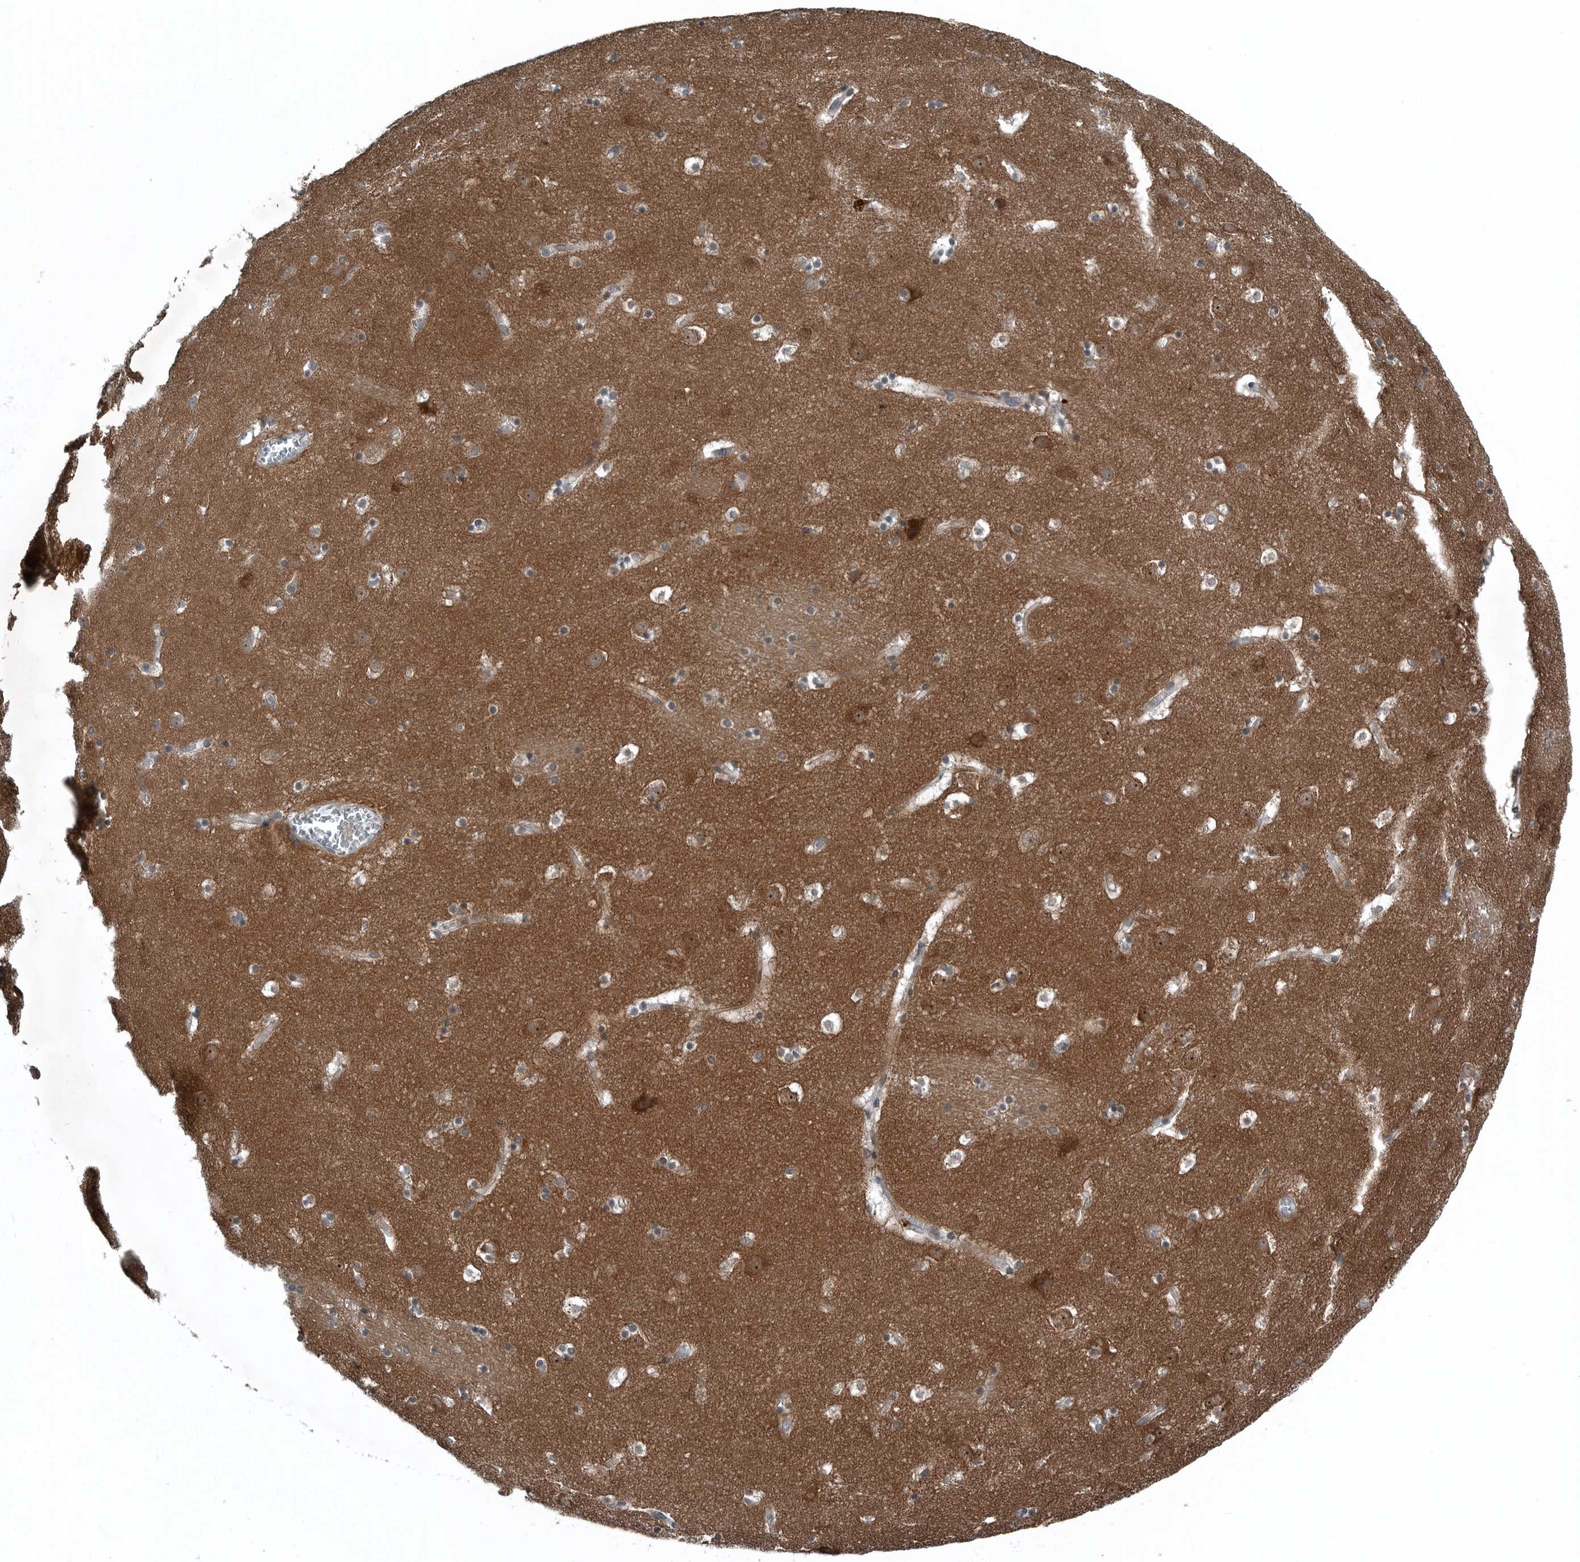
{"staining": {"intensity": "moderate", "quantity": "<25%", "location": "cytoplasmic/membranous"}, "tissue": "caudate", "cell_type": "Glial cells", "image_type": "normal", "snomed": [{"axis": "morphology", "description": "Normal tissue, NOS"}, {"axis": "topography", "description": "Lateral ventricle wall"}], "caption": "This photomicrograph displays normal caudate stained with IHC to label a protein in brown. The cytoplasmic/membranous of glial cells show moderate positivity for the protein. Nuclei are counter-stained blue.", "gene": "GAK", "patient": {"sex": "male", "age": 45}}